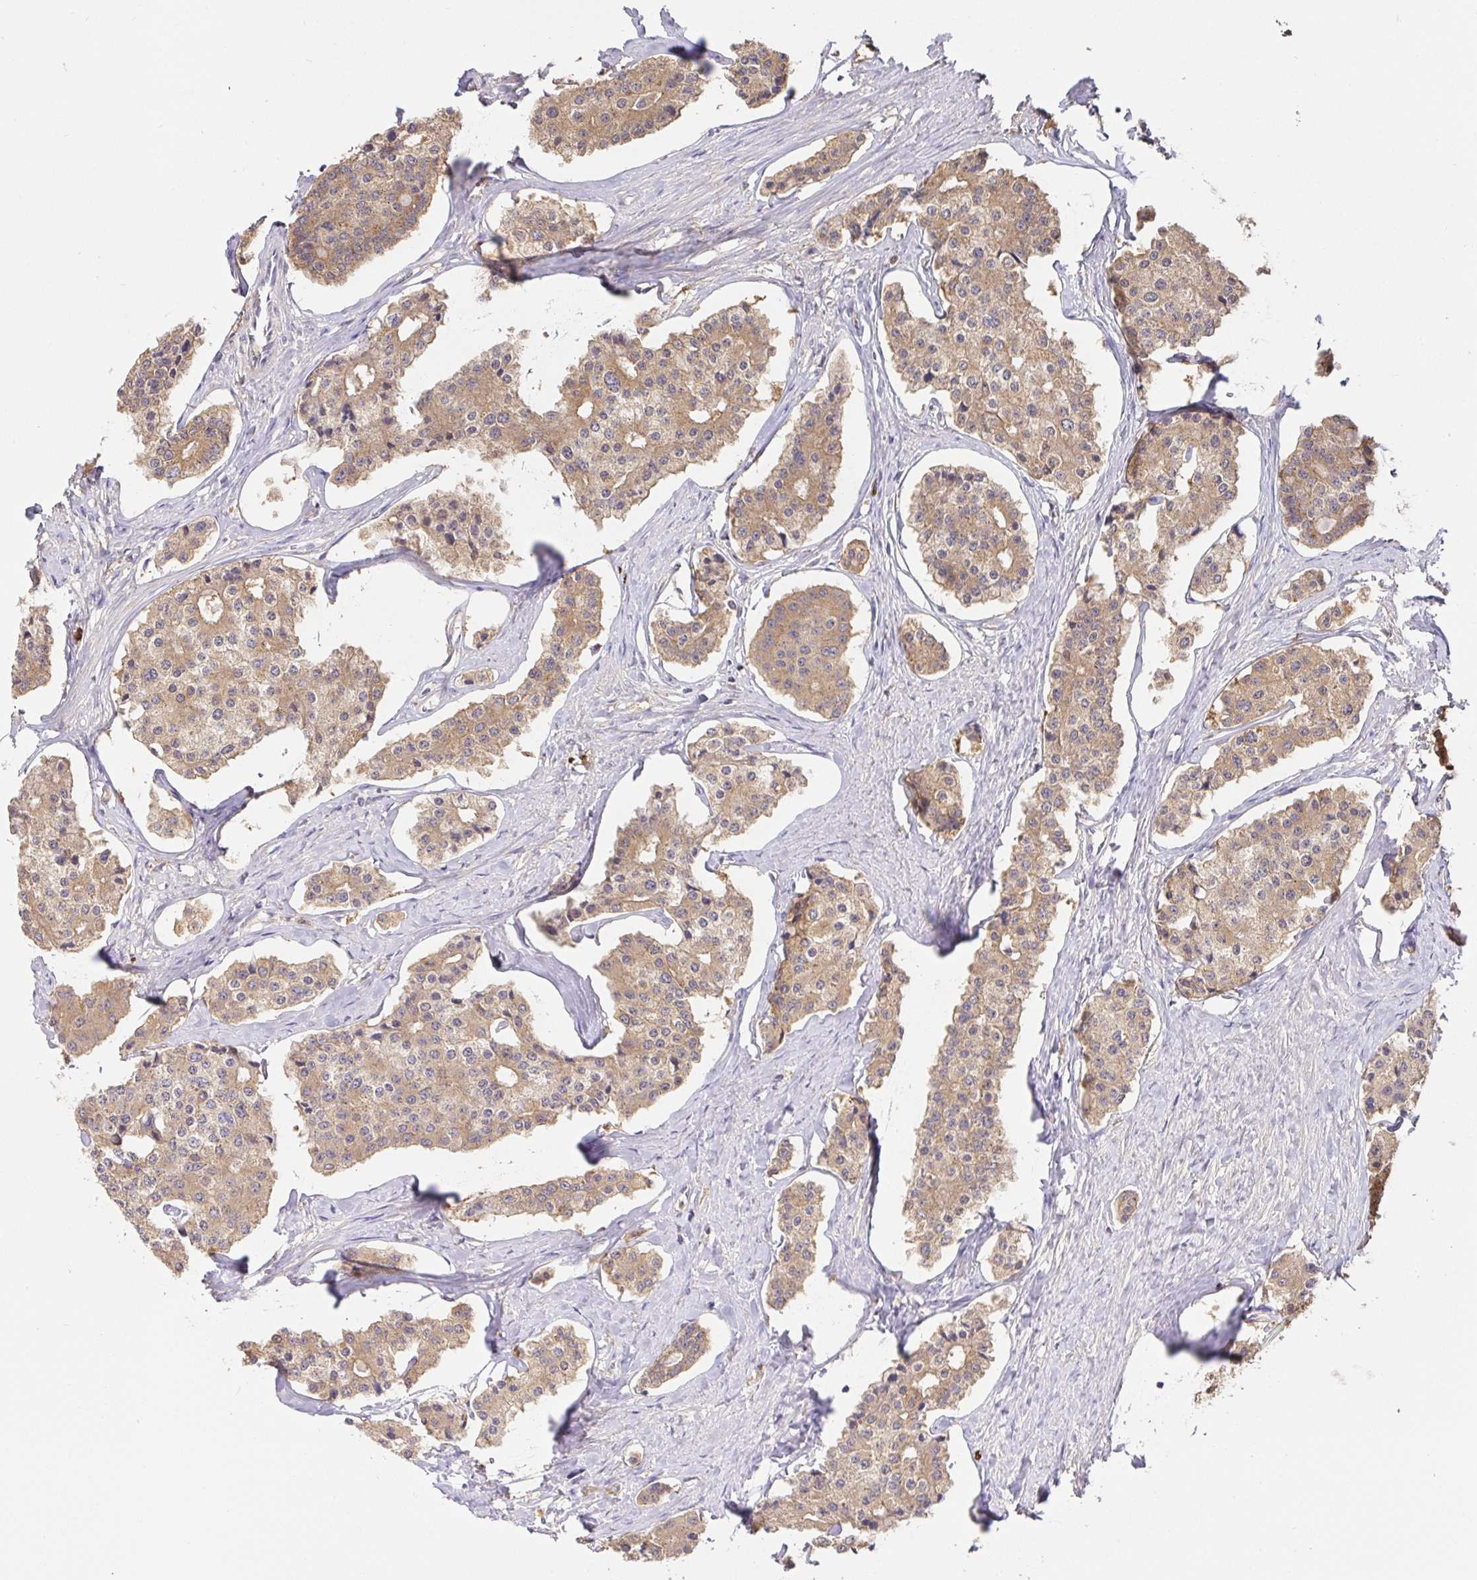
{"staining": {"intensity": "weak", "quantity": ">75%", "location": "cytoplasmic/membranous"}, "tissue": "carcinoid", "cell_type": "Tumor cells", "image_type": "cancer", "snomed": [{"axis": "morphology", "description": "Carcinoid, malignant, NOS"}, {"axis": "topography", "description": "Small intestine"}], "caption": "IHC staining of carcinoid, which shows low levels of weak cytoplasmic/membranous staining in approximately >75% of tumor cells indicating weak cytoplasmic/membranous protein positivity. The staining was performed using DAB (brown) for protein detection and nuclei were counterstained in hematoxylin (blue).", "gene": "HAGH", "patient": {"sex": "female", "age": 65}}